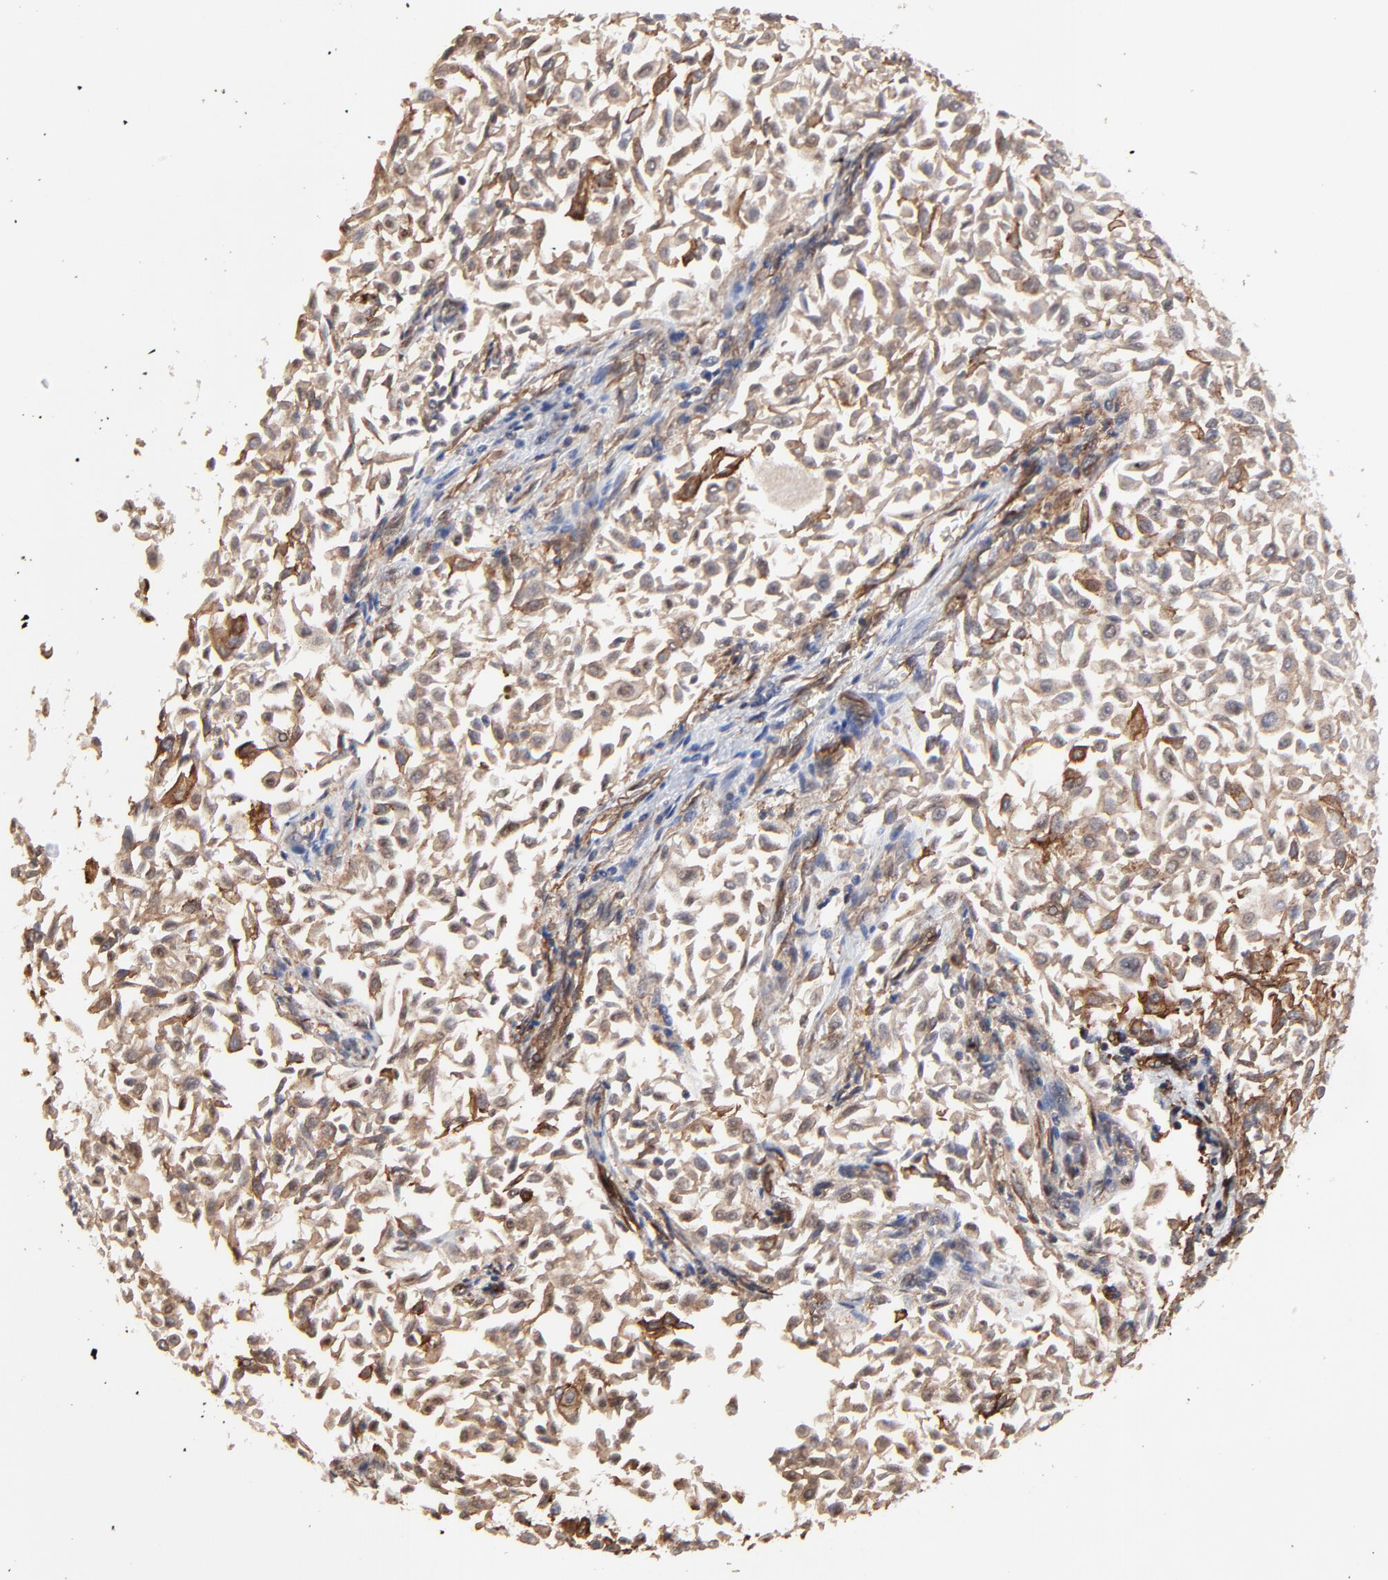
{"staining": {"intensity": "moderate", "quantity": ">75%", "location": "cytoplasmic/membranous"}, "tissue": "urothelial cancer", "cell_type": "Tumor cells", "image_type": "cancer", "snomed": [{"axis": "morphology", "description": "Urothelial carcinoma, Low grade"}, {"axis": "topography", "description": "Urinary bladder"}], "caption": "Human low-grade urothelial carcinoma stained with a protein marker demonstrates moderate staining in tumor cells.", "gene": "ARMT1", "patient": {"sex": "male", "age": 64}}